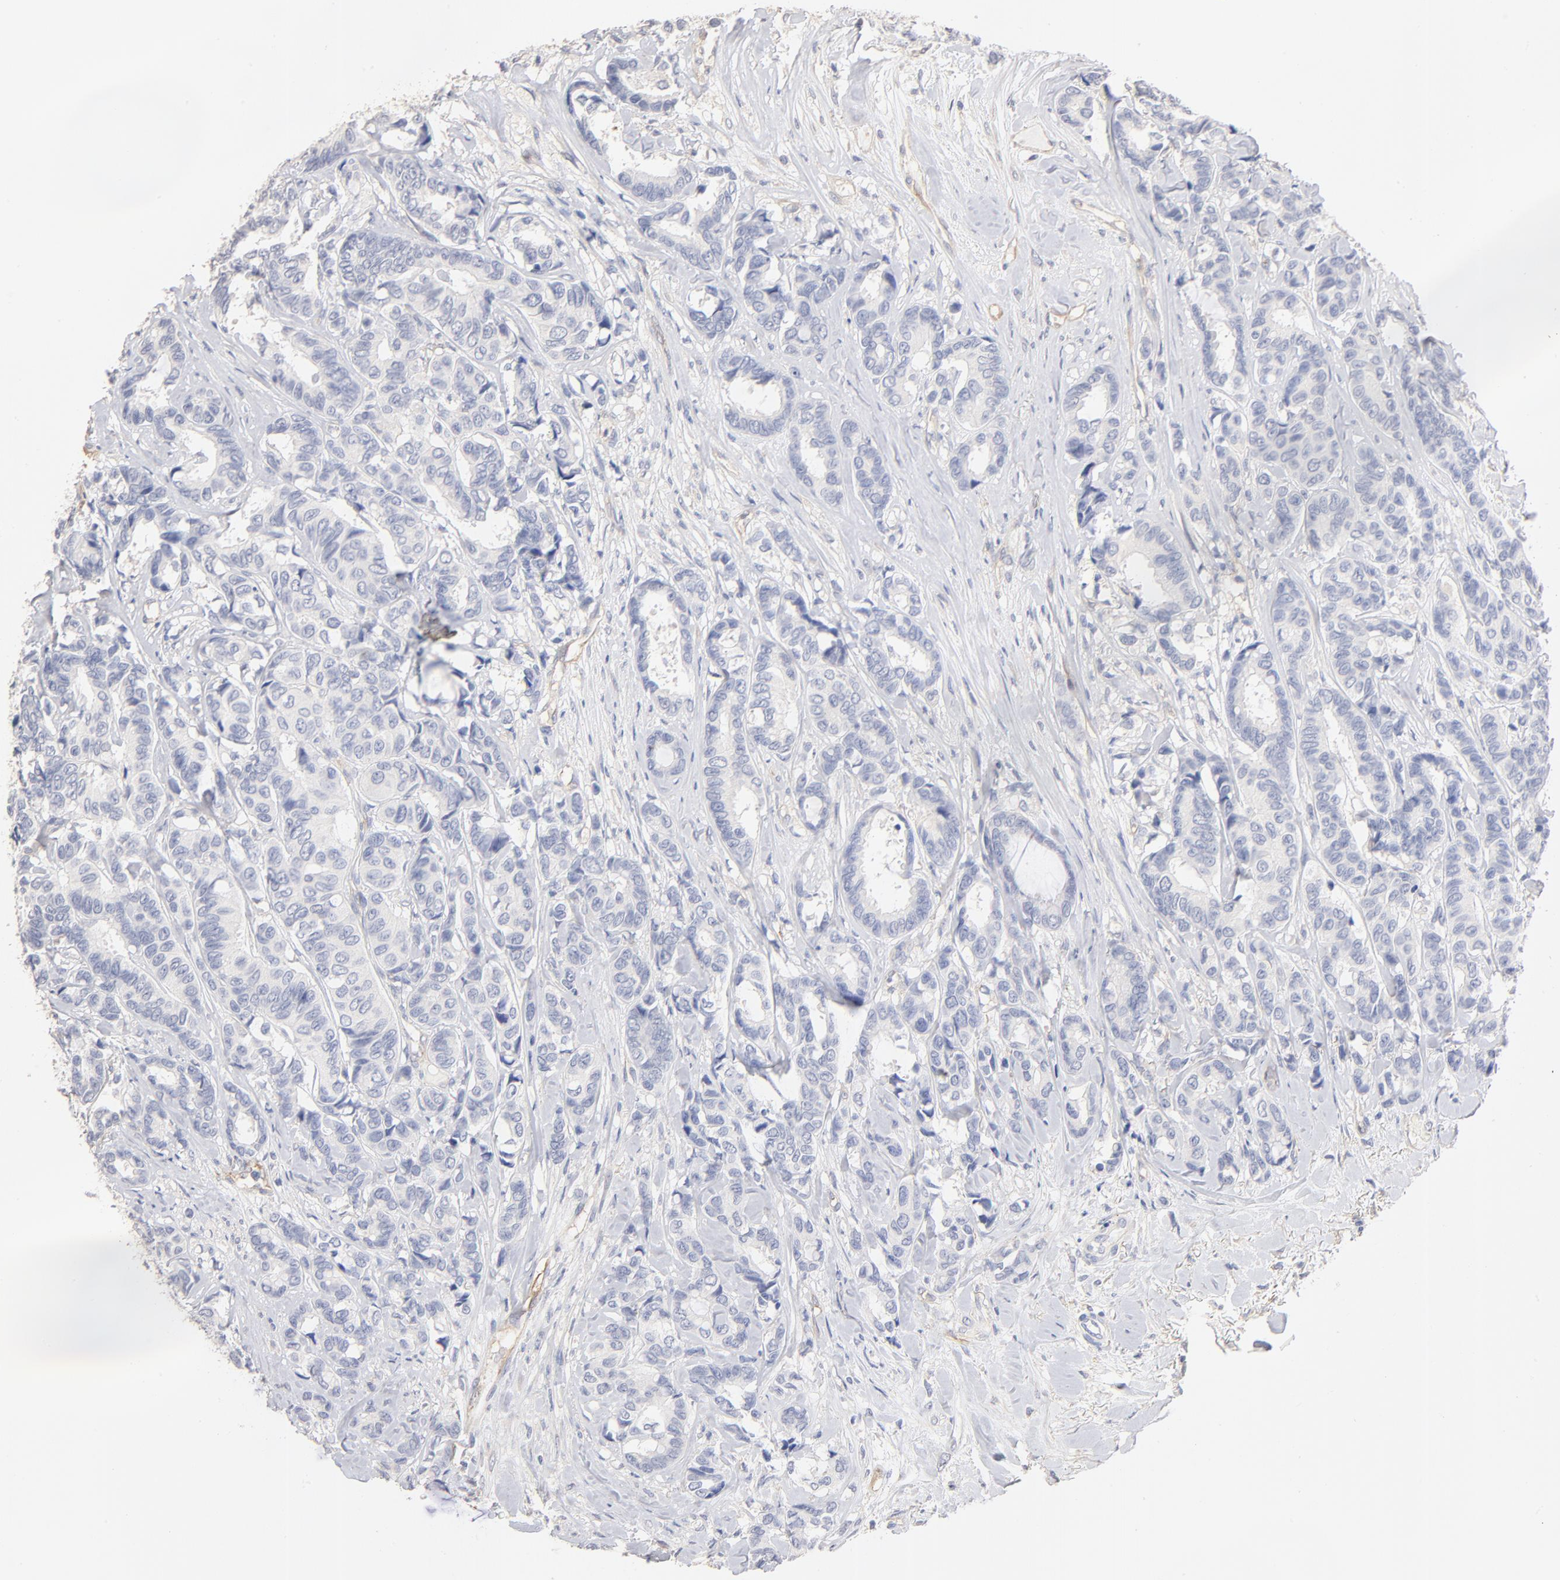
{"staining": {"intensity": "negative", "quantity": "none", "location": "none"}, "tissue": "breast cancer", "cell_type": "Tumor cells", "image_type": "cancer", "snomed": [{"axis": "morphology", "description": "Duct carcinoma"}, {"axis": "topography", "description": "Breast"}], "caption": "DAB (3,3'-diaminobenzidine) immunohistochemical staining of human intraductal carcinoma (breast) demonstrates no significant expression in tumor cells.", "gene": "ITGA8", "patient": {"sex": "female", "age": 87}}